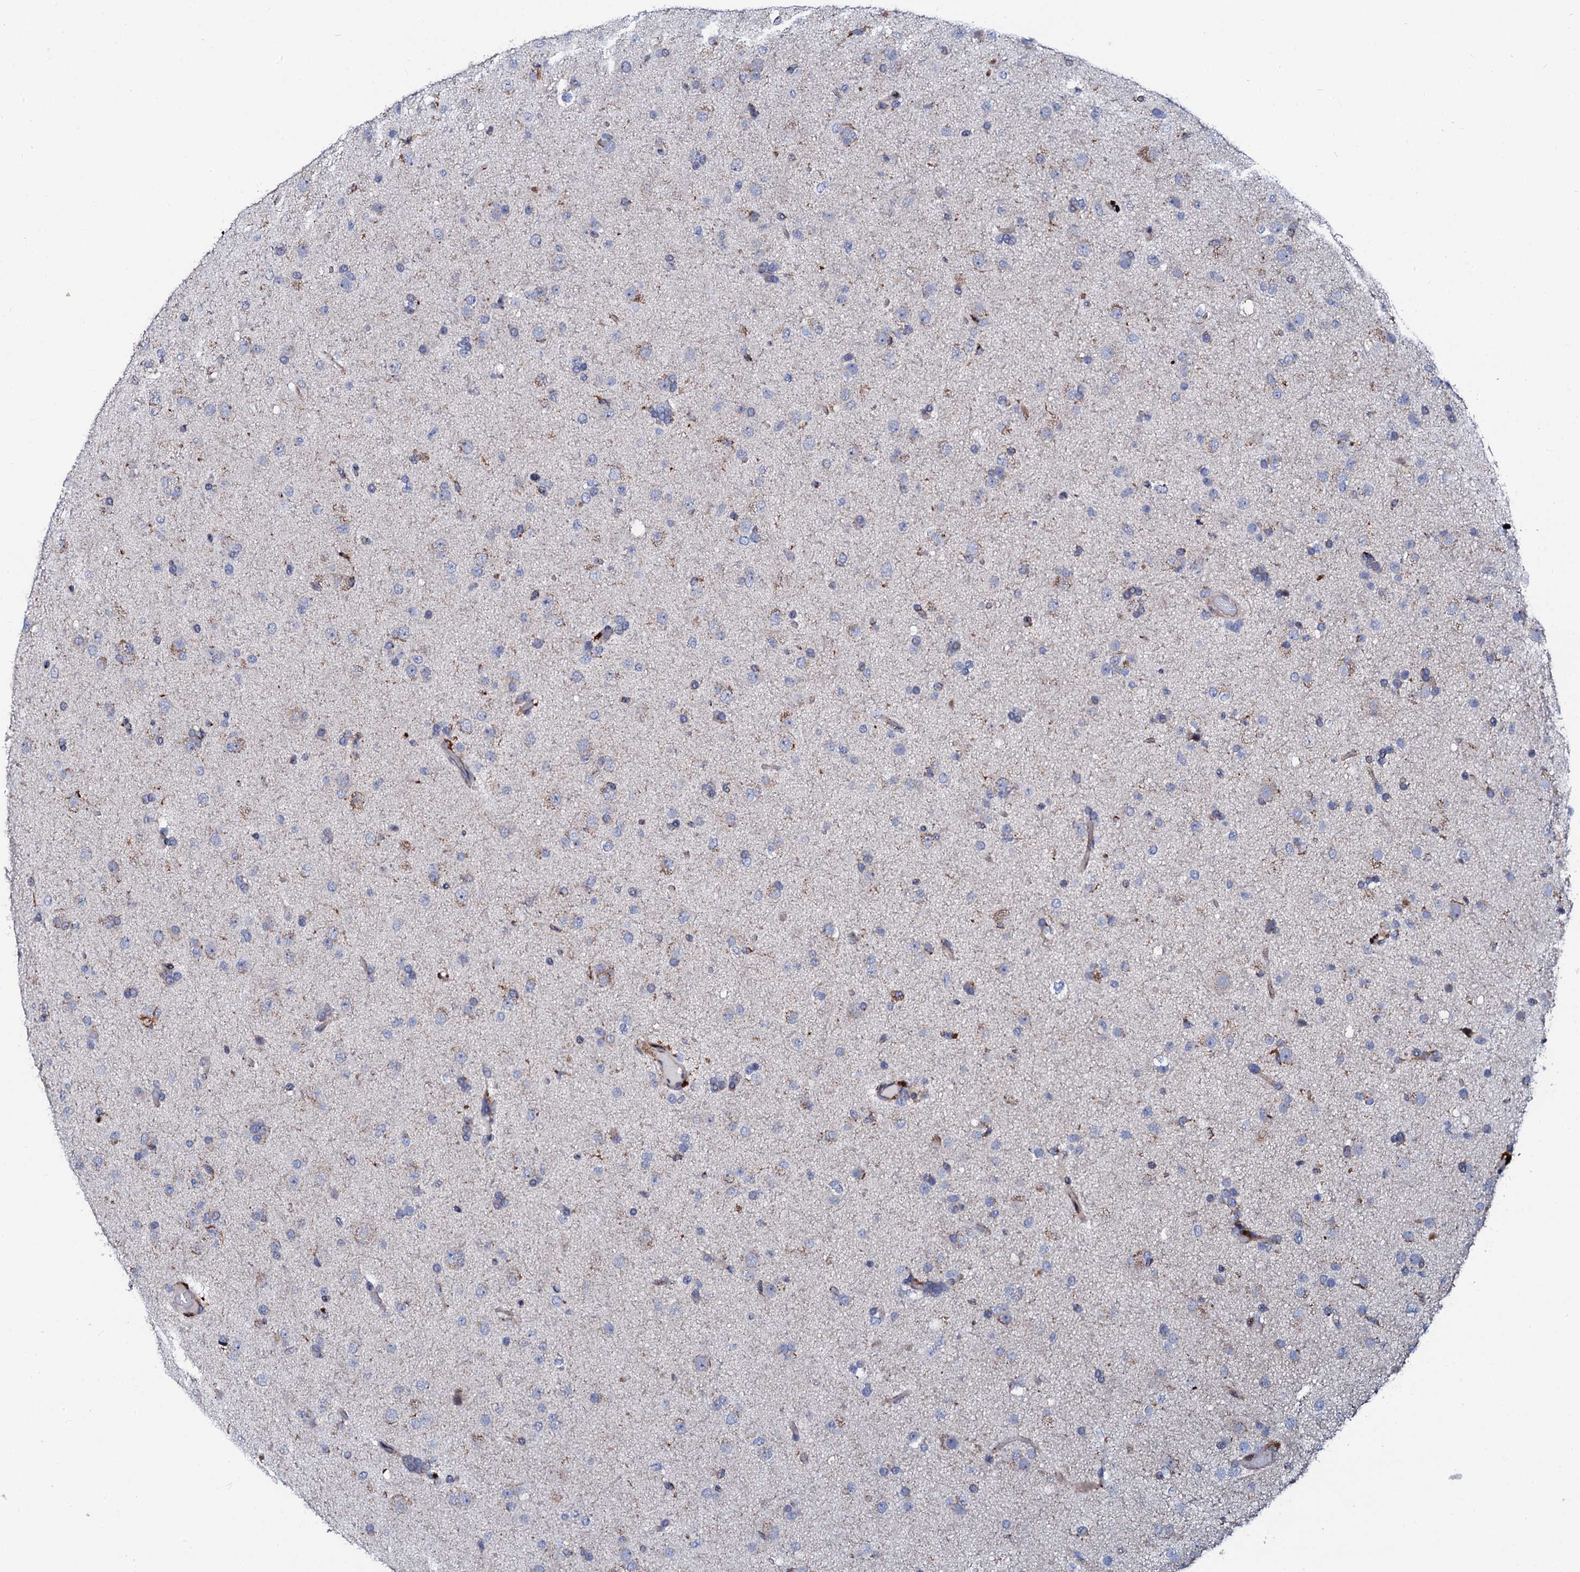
{"staining": {"intensity": "negative", "quantity": "none", "location": "none"}, "tissue": "glioma", "cell_type": "Tumor cells", "image_type": "cancer", "snomed": [{"axis": "morphology", "description": "Glioma, malignant, Low grade"}, {"axis": "topography", "description": "Brain"}], "caption": "An IHC histopathology image of glioma is shown. There is no staining in tumor cells of glioma.", "gene": "TCIRG1", "patient": {"sex": "male", "age": 65}}